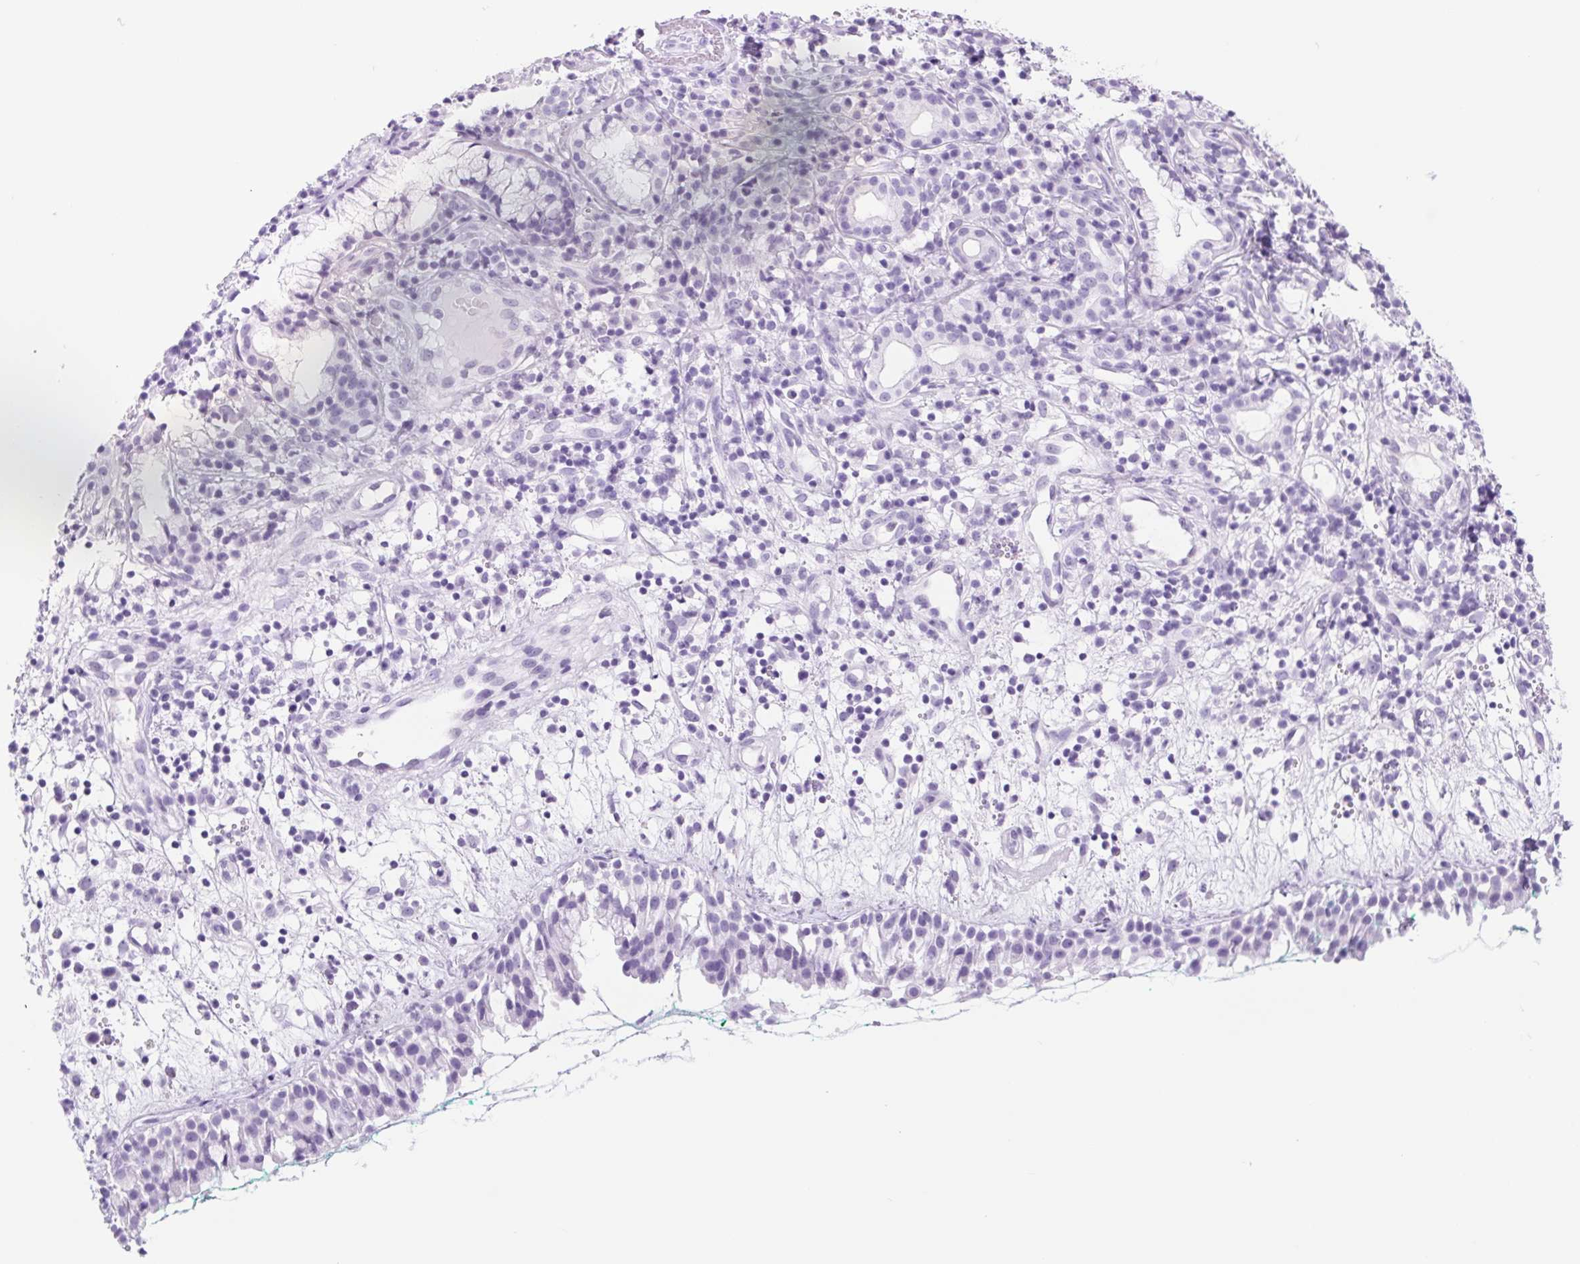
{"staining": {"intensity": "negative", "quantity": "none", "location": "none"}, "tissue": "nasopharynx", "cell_type": "Respiratory epithelial cells", "image_type": "normal", "snomed": [{"axis": "morphology", "description": "Normal tissue, NOS"}, {"axis": "morphology", "description": "Basal cell carcinoma"}, {"axis": "topography", "description": "Cartilage tissue"}, {"axis": "topography", "description": "Nasopharynx"}, {"axis": "topography", "description": "Oral tissue"}], "caption": "IHC image of benign human nasopharynx stained for a protein (brown), which demonstrates no positivity in respiratory epithelial cells. Nuclei are stained in blue.", "gene": "CYP21A2", "patient": {"sex": "female", "age": 77}}